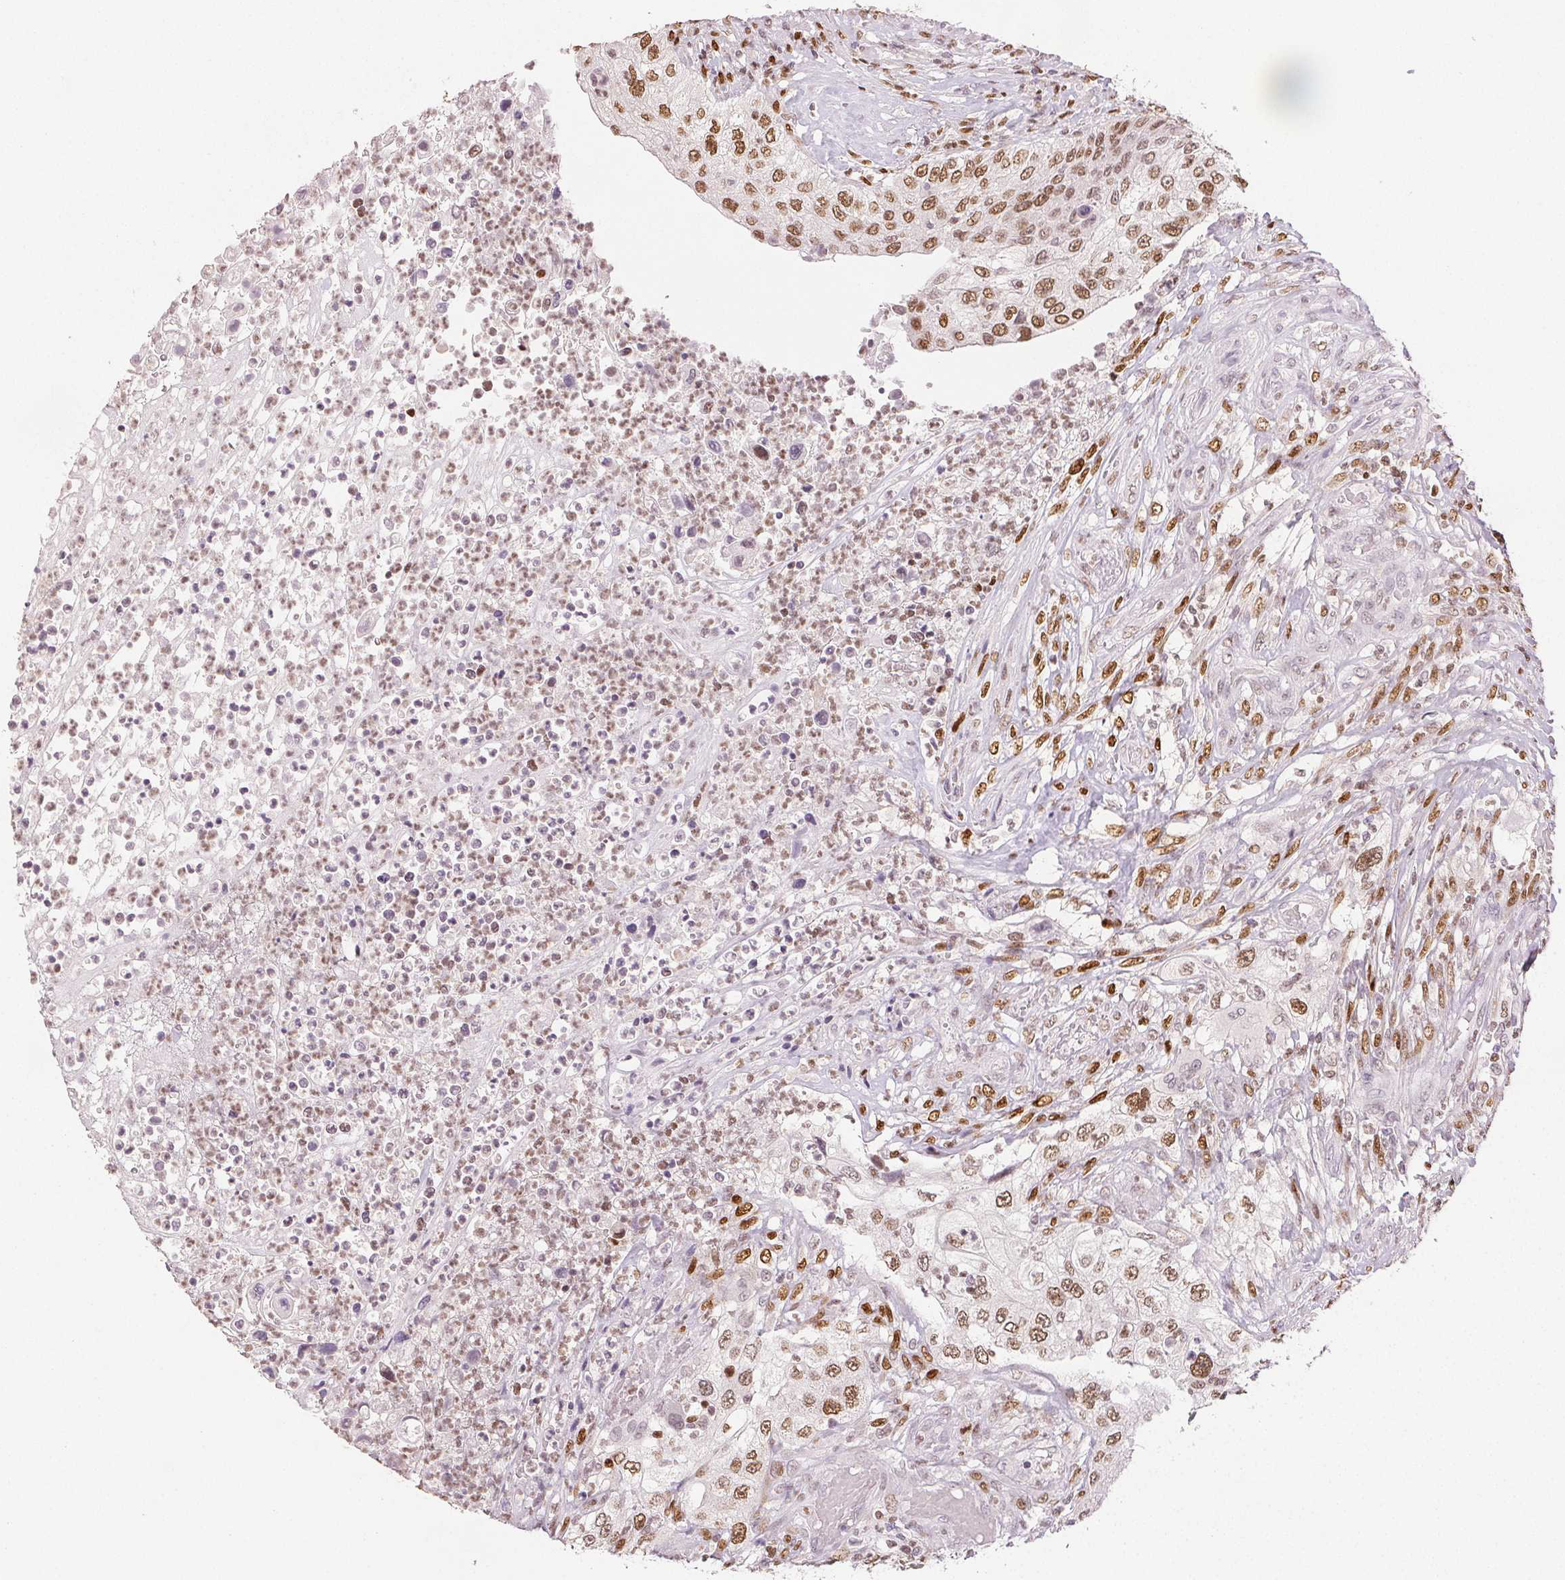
{"staining": {"intensity": "moderate", "quantity": "25%-75%", "location": "nuclear"}, "tissue": "urothelial cancer", "cell_type": "Tumor cells", "image_type": "cancer", "snomed": [{"axis": "morphology", "description": "Urothelial carcinoma, High grade"}, {"axis": "topography", "description": "Urinary bladder"}], "caption": "About 25%-75% of tumor cells in human urothelial carcinoma (high-grade) exhibit moderate nuclear protein positivity as visualized by brown immunohistochemical staining.", "gene": "RUNX2", "patient": {"sex": "female", "age": 60}}